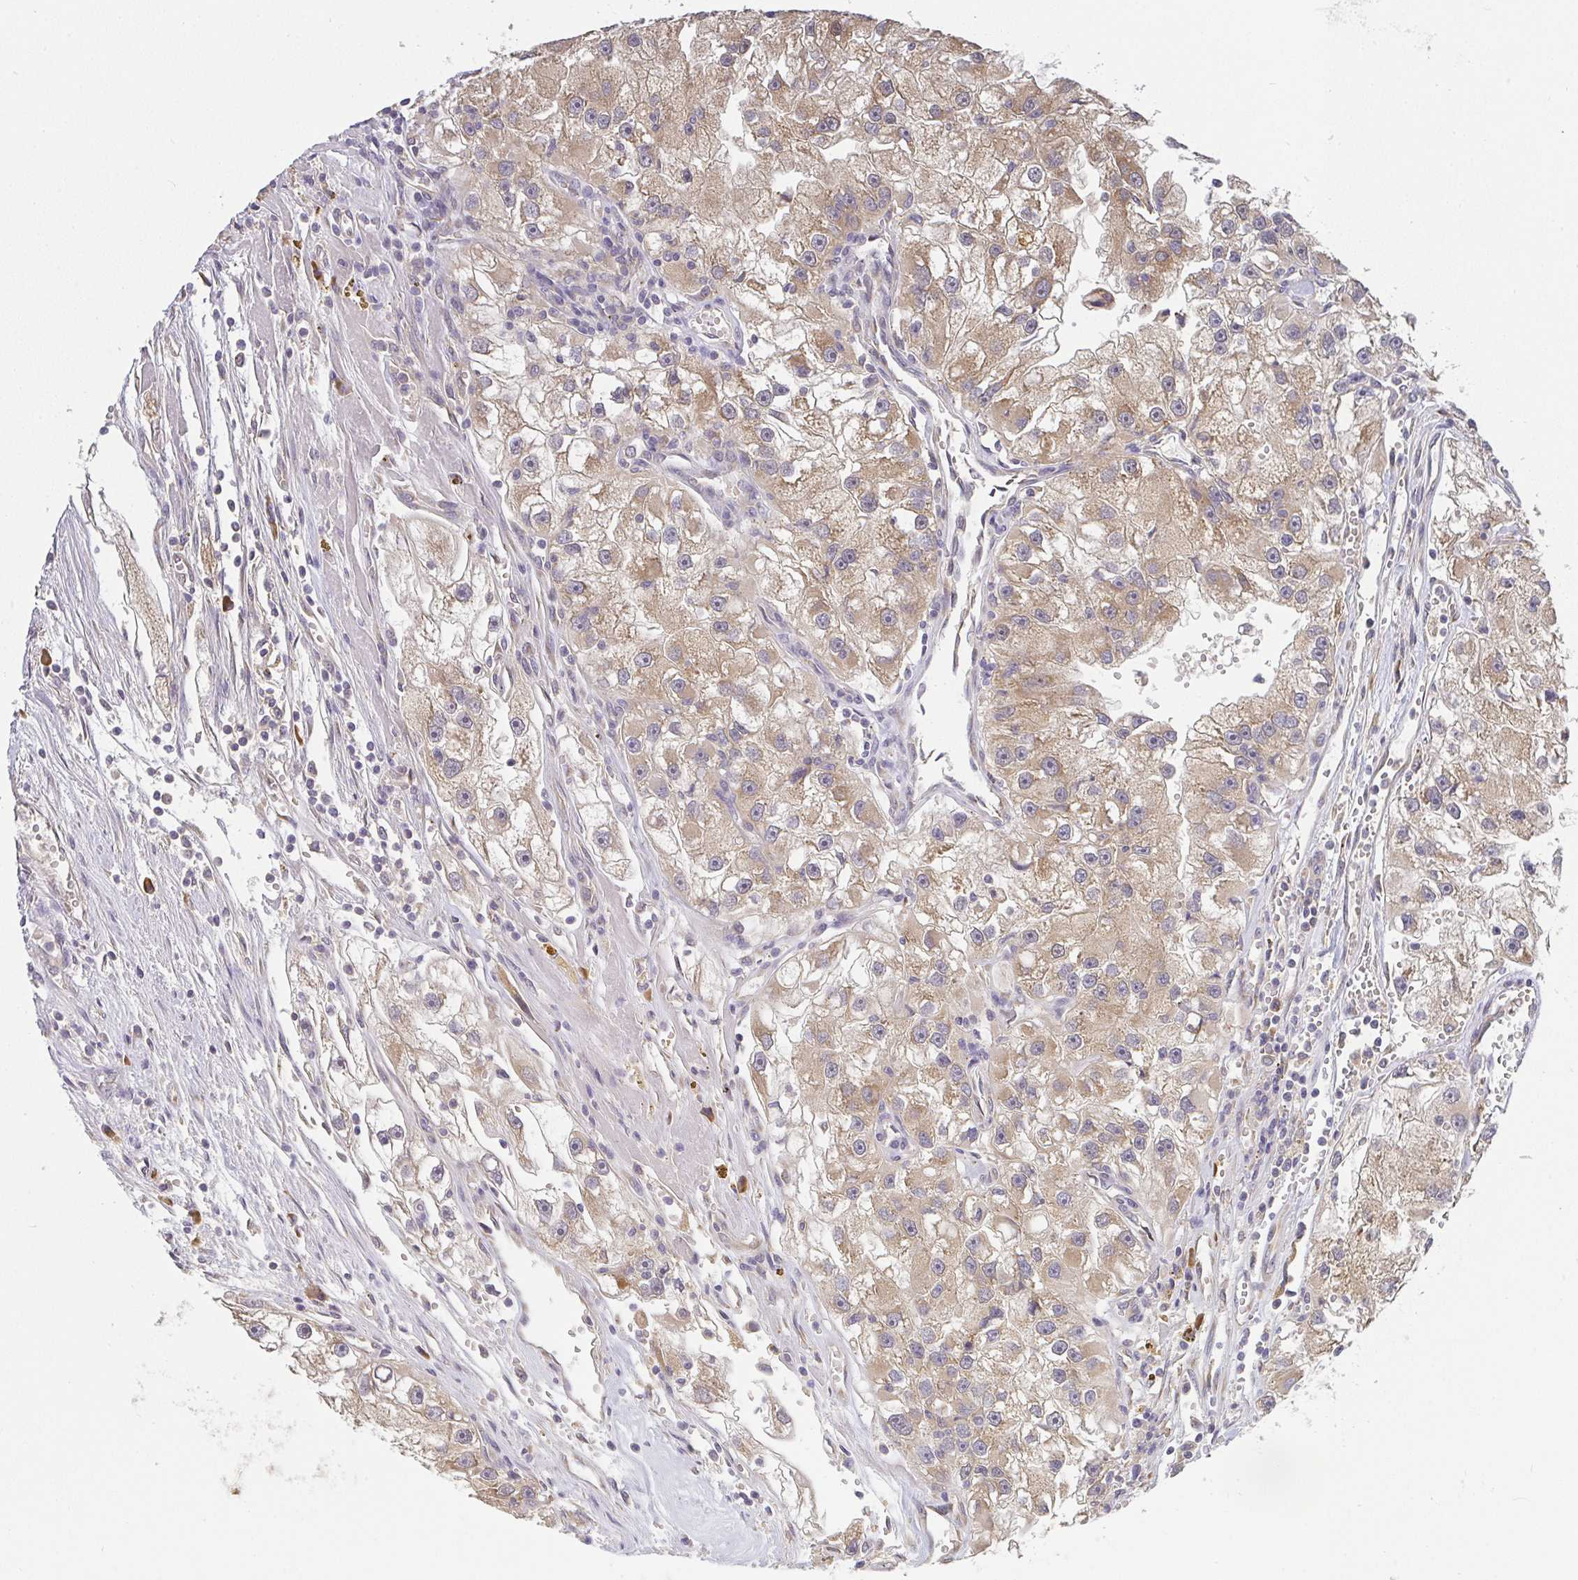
{"staining": {"intensity": "moderate", "quantity": ">75%", "location": "cytoplasmic/membranous"}, "tissue": "renal cancer", "cell_type": "Tumor cells", "image_type": "cancer", "snomed": [{"axis": "morphology", "description": "Adenocarcinoma, NOS"}, {"axis": "topography", "description": "Kidney"}], "caption": "A histopathology image of human adenocarcinoma (renal) stained for a protein shows moderate cytoplasmic/membranous brown staining in tumor cells.", "gene": "SLC35B3", "patient": {"sex": "male", "age": 63}}